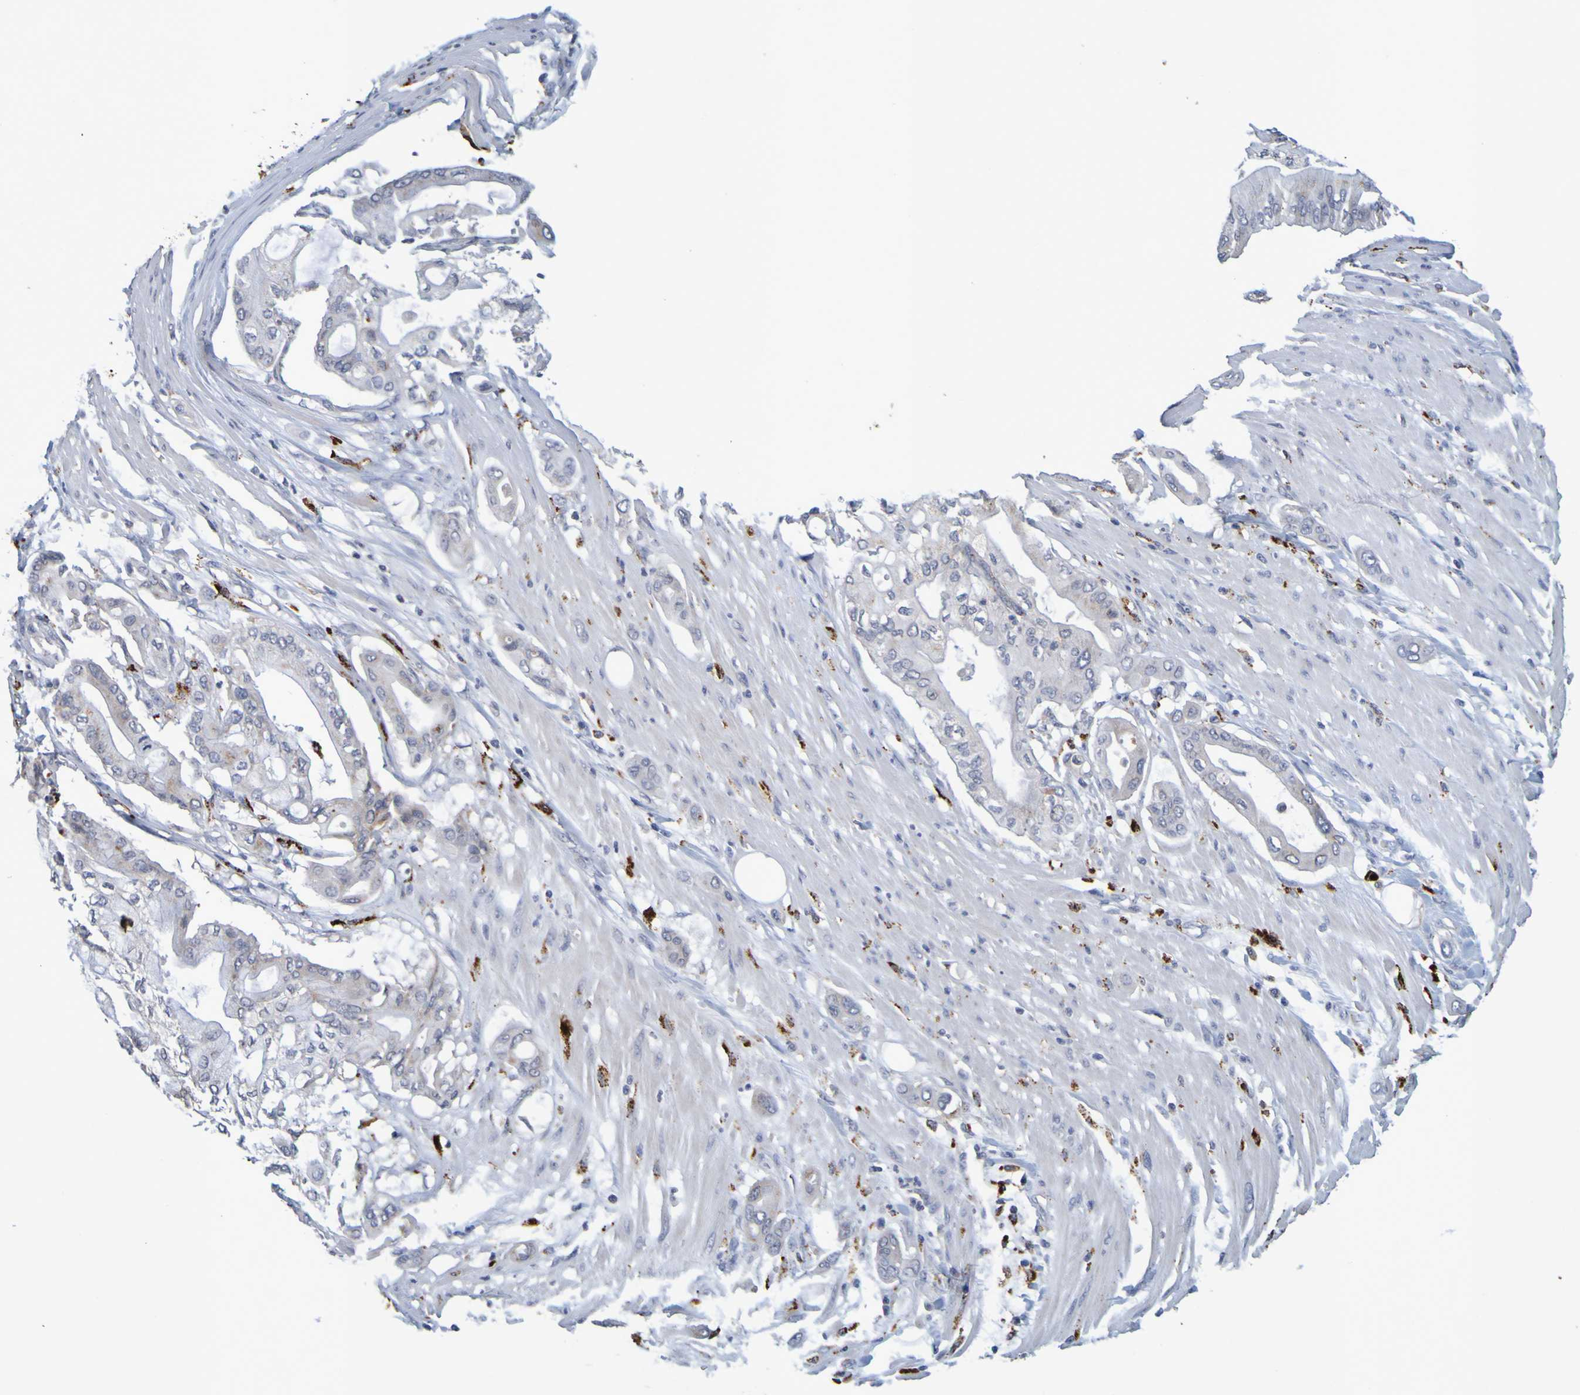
{"staining": {"intensity": "moderate", "quantity": "<25%", "location": "cytoplasmic/membranous"}, "tissue": "pancreatic cancer", "cell_type": "Tumor cells", "image_type": "cancer", "snomed": [{"axis": "morphology", "description": "Adenocarcinoma, NOS"}, {"axis": "morphology", "description": "Adenocarcinoma, metastatic, NOS"}, {"axis": "topography", "description": "Lymph node"}, {"axis": "topography", "description": "Pancreas"}, {"axis": "topography", "description": "Duodenum"}], "caption": "High-power microscopy captured an immunohistochemistry (IHC) photomicrograph of pancreatic cancer (metastatic adenocarcinoma), revealing moderate cytoplasmic/membranous positivity in about <25% of tumor cells.", "gene": "TPH1", "patient": {"sex": "female", "age": 64}}